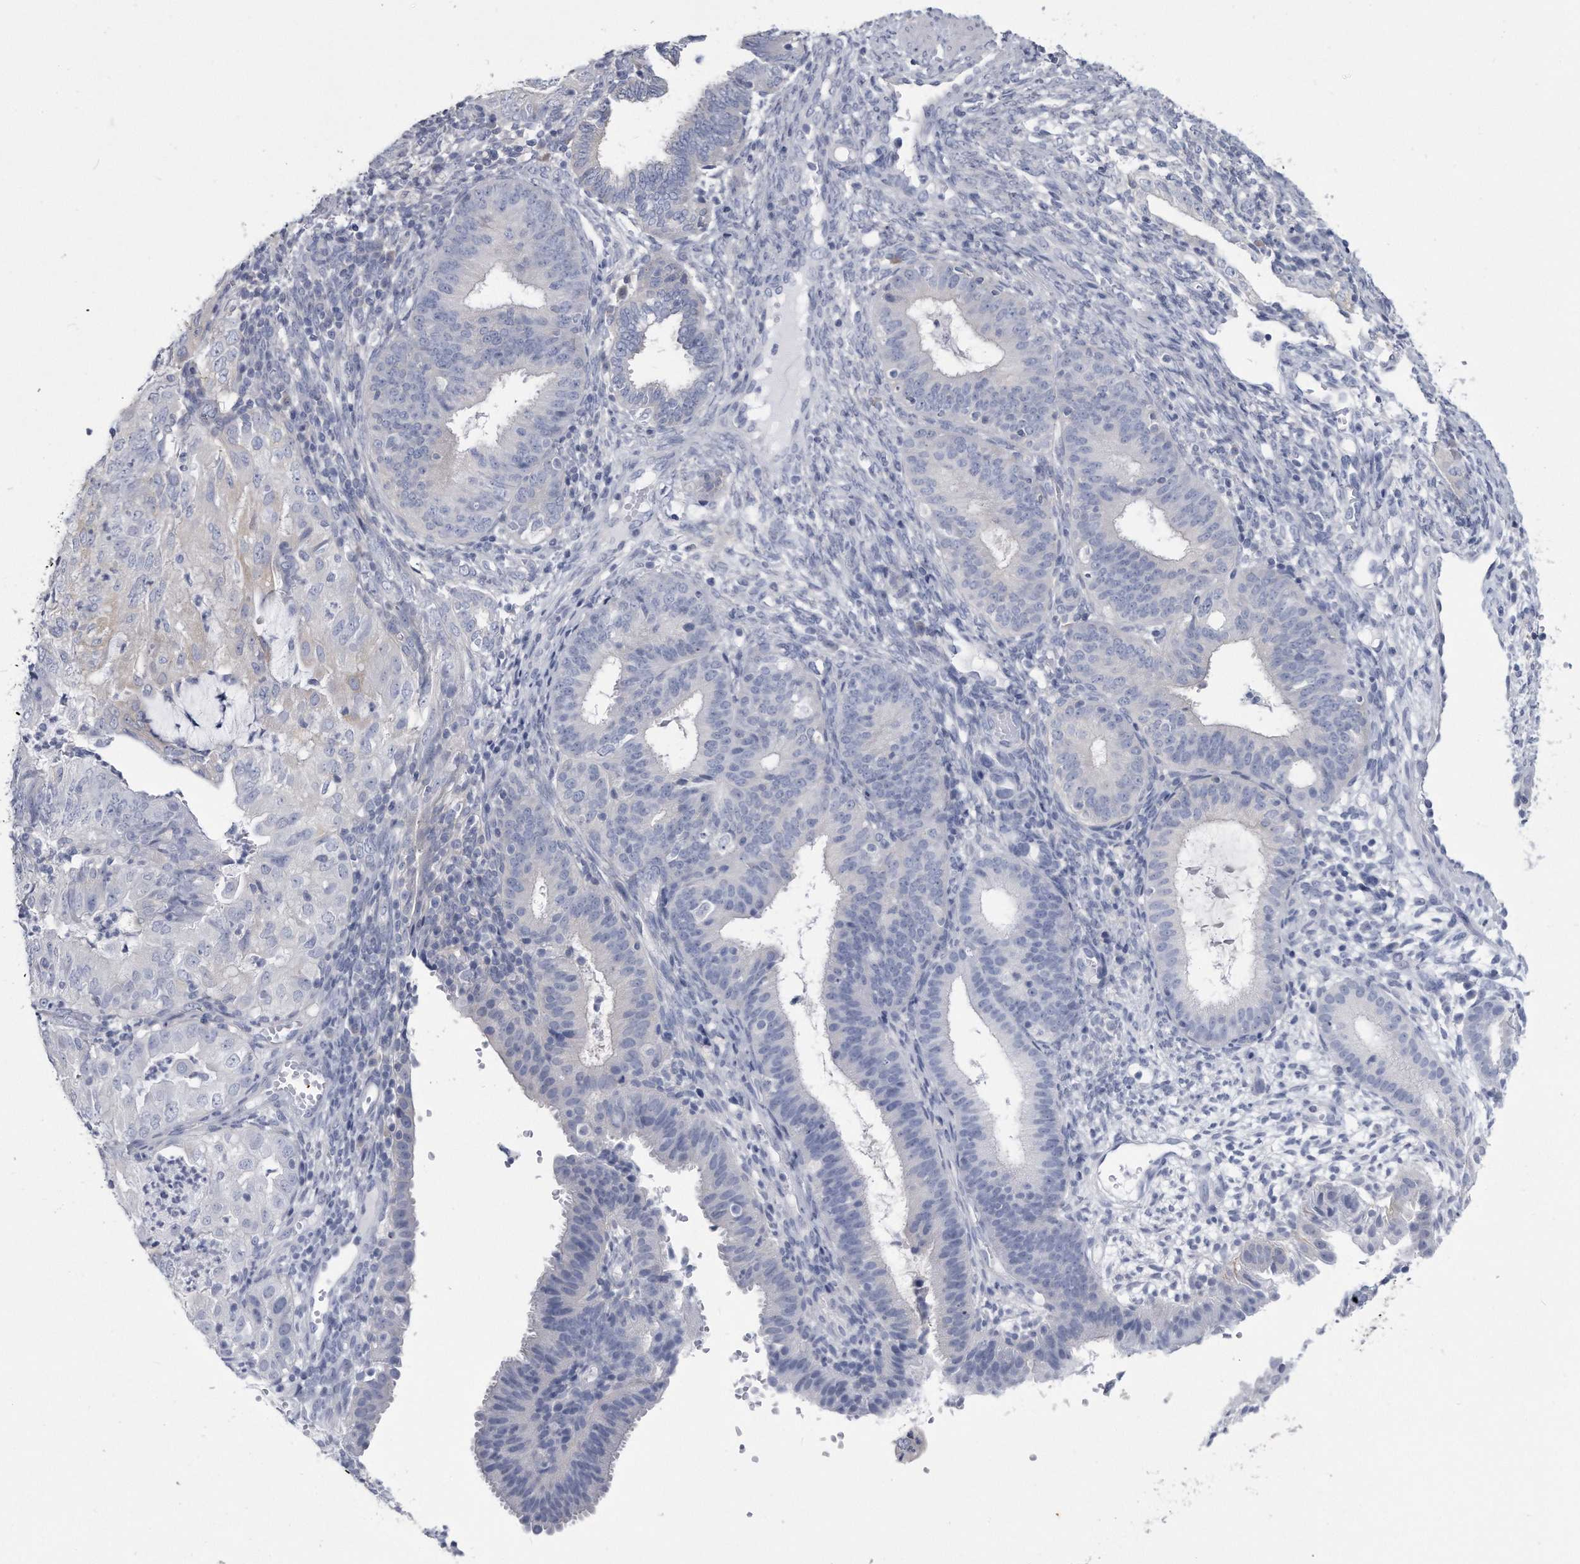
{"staining": {"intensity": "negative", "quantity": "none", "location": "none"}, "tissue": "endometrial cancer", "cell_type": "Tumor cells", "image_type": "cancer", "snomed": [{"axis": "morphology", "description": "Adenocarcinoma, NOS"}, {"axis": "topography", "description": "Endometrium"}], "caption": "A micrograph of human endometrial adenocarcinoma is negative for staining in tumor cells.", "gene": "PYGB", "patient": {"sex": "female", "age": 51}}